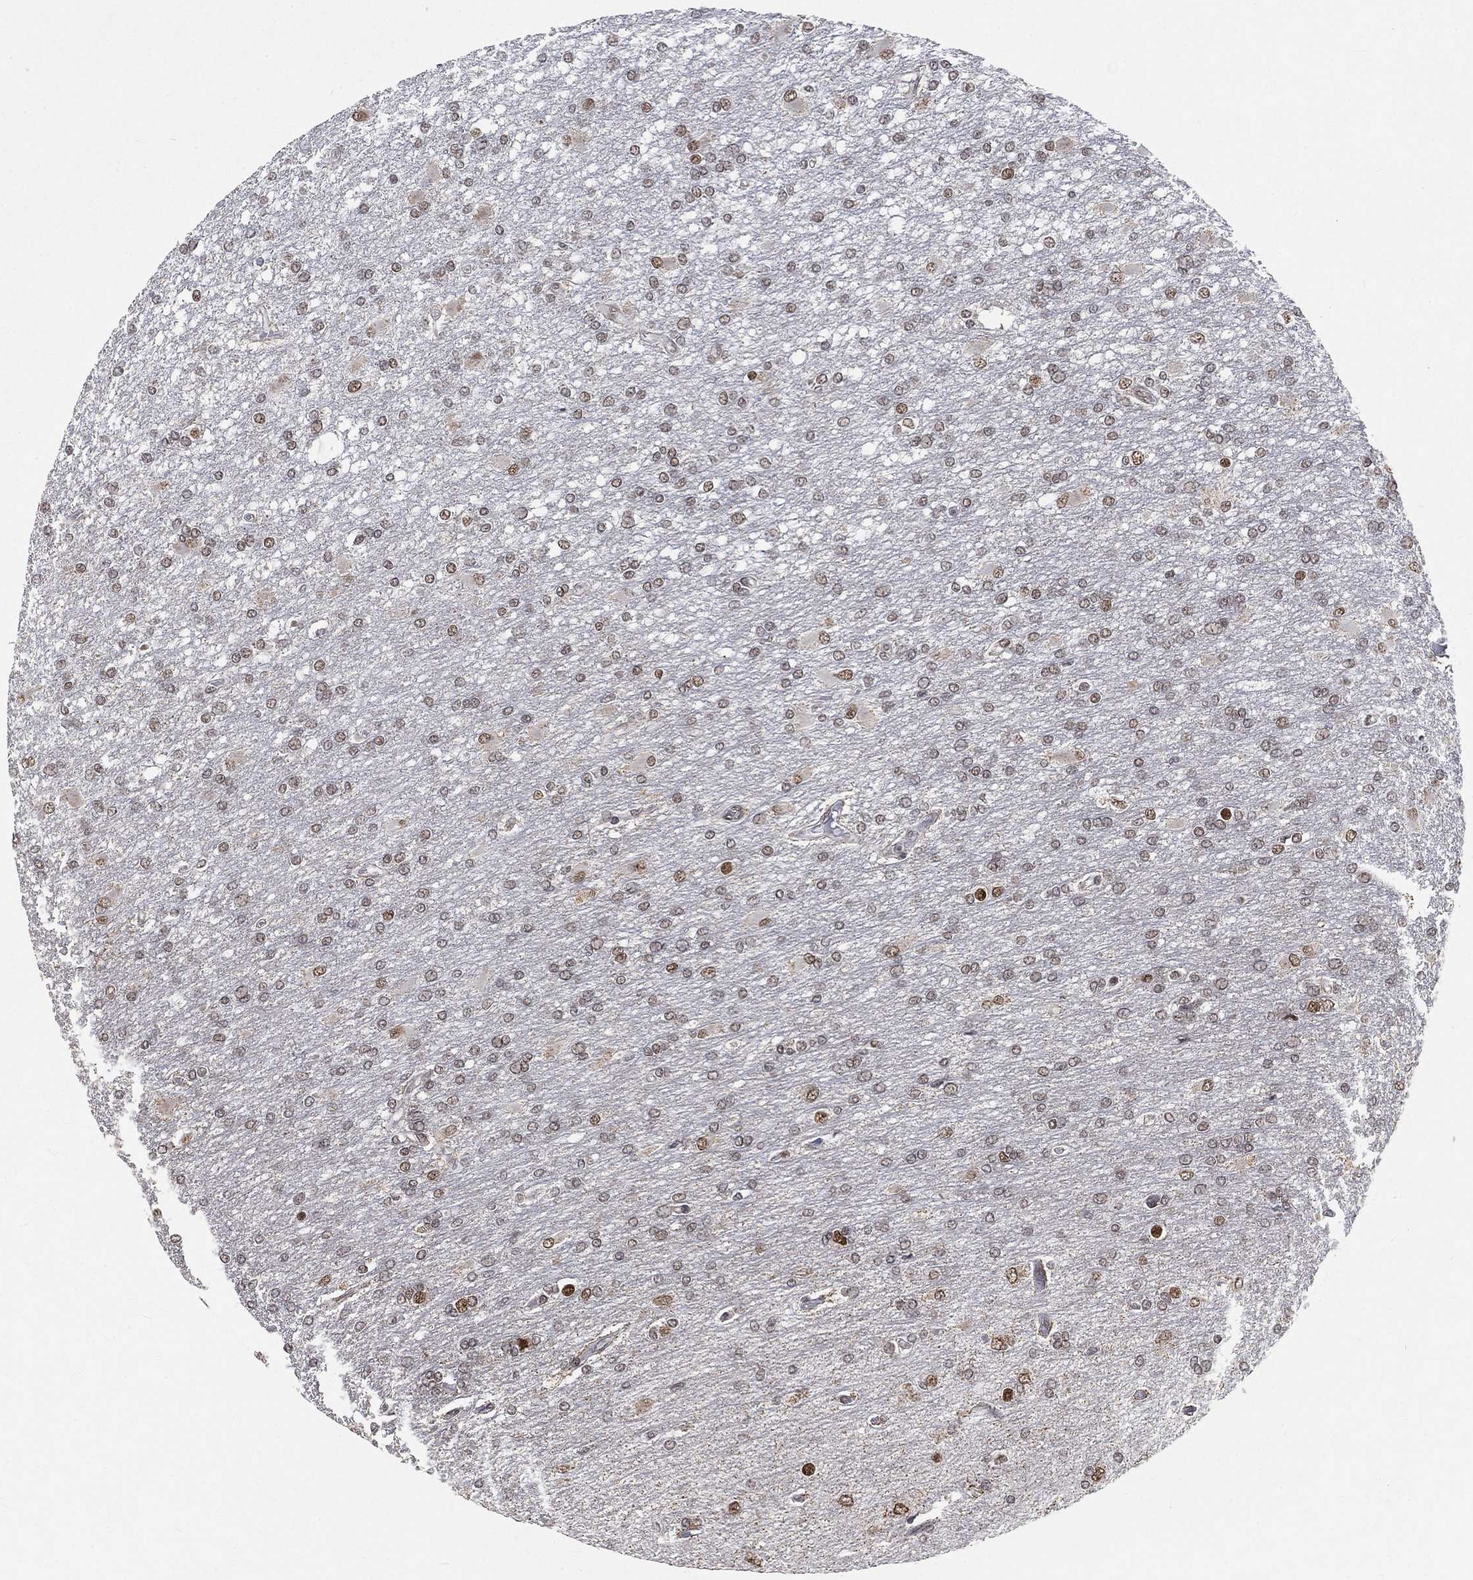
{"staining": {"intensity": "weak", "quantity": "25%-75%", "location": "nuclear"}, "tissue": "glioma", "cell_type": "Tumor cells", "image_type": "cancer", "snomed": [{"axis": "morphology", "description": "Glioma, malignant, High grade"}, {"axis": "topography", "description": "Cerebral cortex"}], "caption": "Immunohistochemical staining of glioma shows low levels of weak nuclear expression in about 25%-75% of tumor cells.", "gene": "YLPM1", "patient": {"sex": "male", "age": 79}}